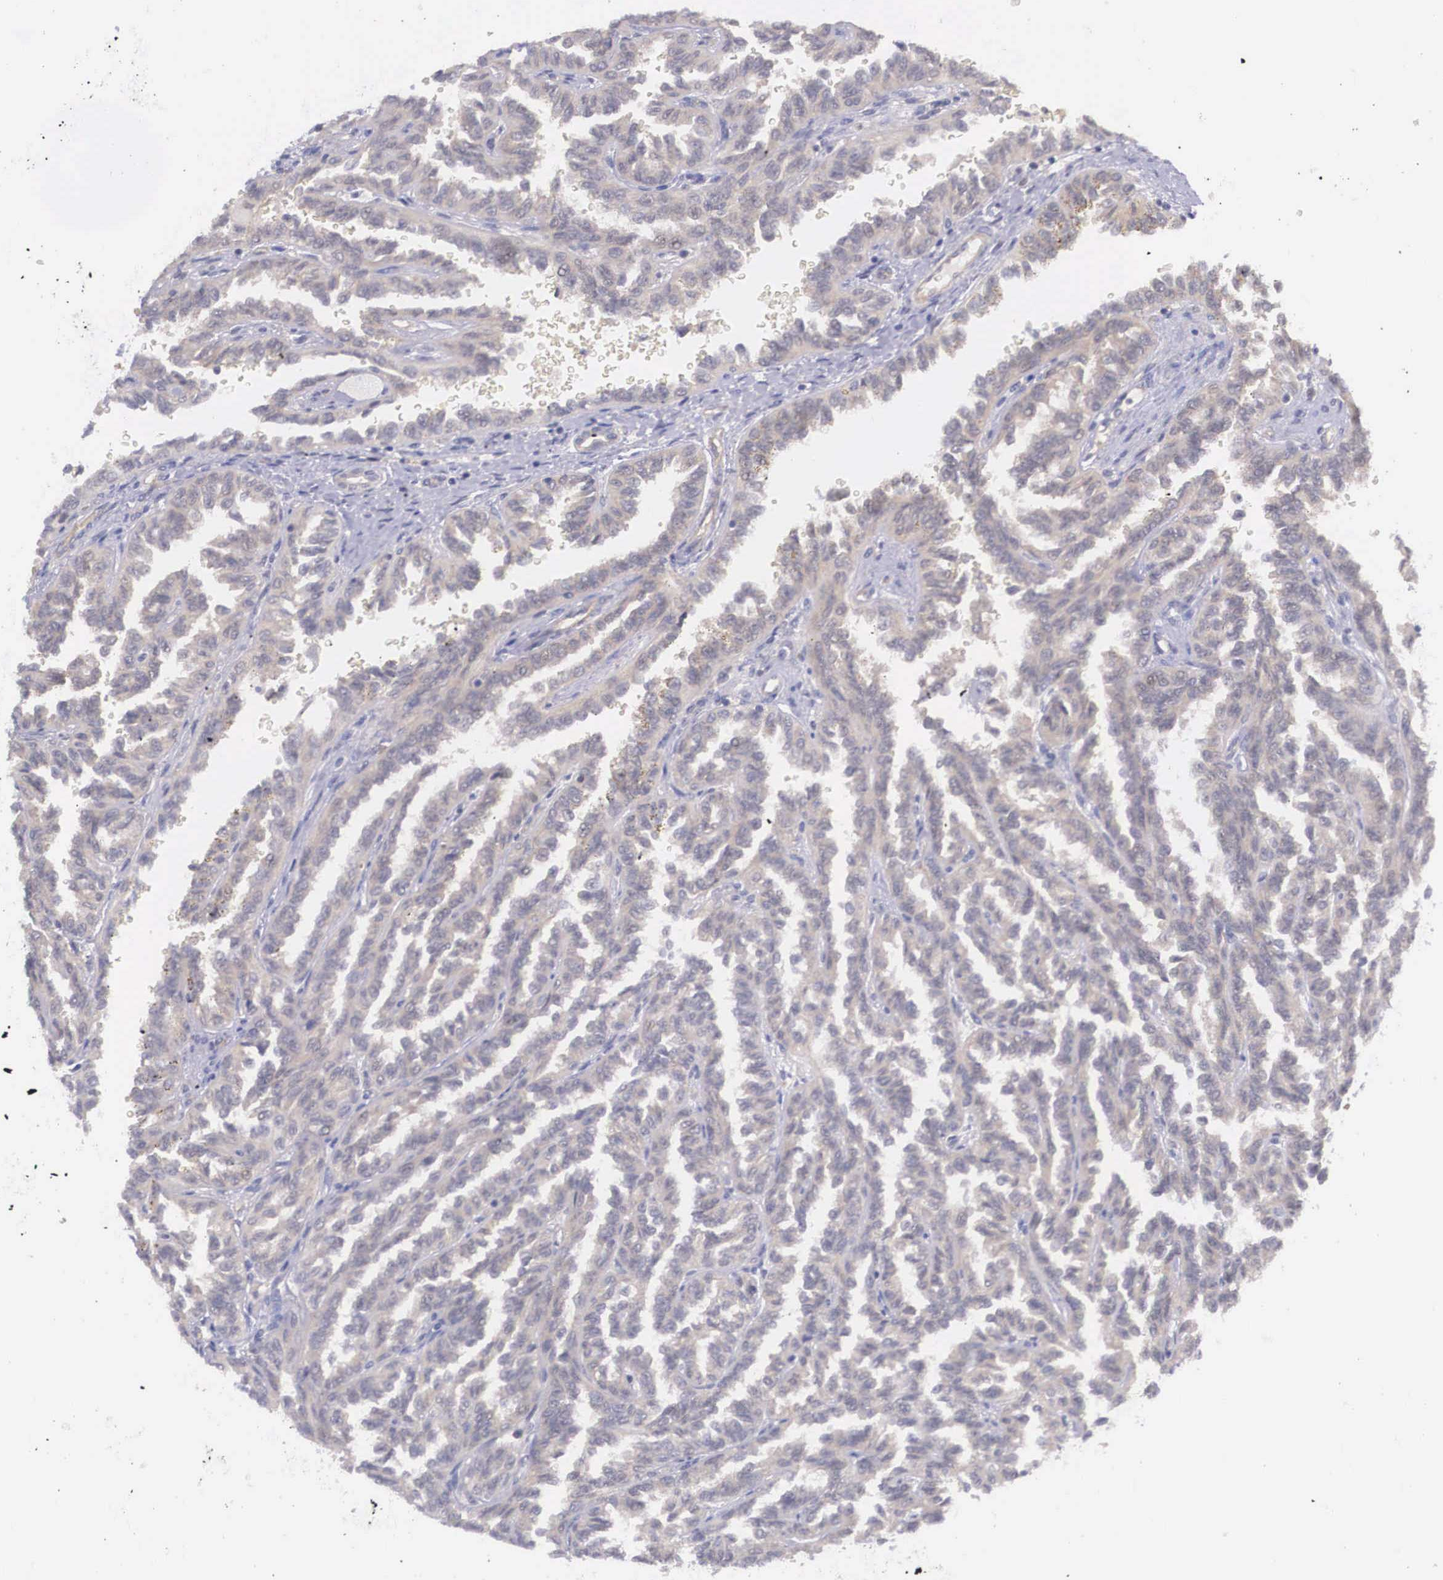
{"staining": {"intensity": "weak", "quantity": "25%-75%", "location": "cytoplasmic/membranous"}, "tissue": "renal cancer", "cell_type": "Tumor cells", "image_type": "cancer", "snomed": [{"axis": "morphology", "description": "Inflammation, NOS"}, {"axis": "morphology", "description": "Adenocarcinoma, NOS"}, {"axis": "topography", "description": "Kidney"}], "caption": "Weak cytoplasmic/membranous expression is appreciated in about 25%-75% of tumor cells in renal cancer (adenocarcinoma).", "gene": "IGBP1", "patient": {"sex": "male", "age": 68}}